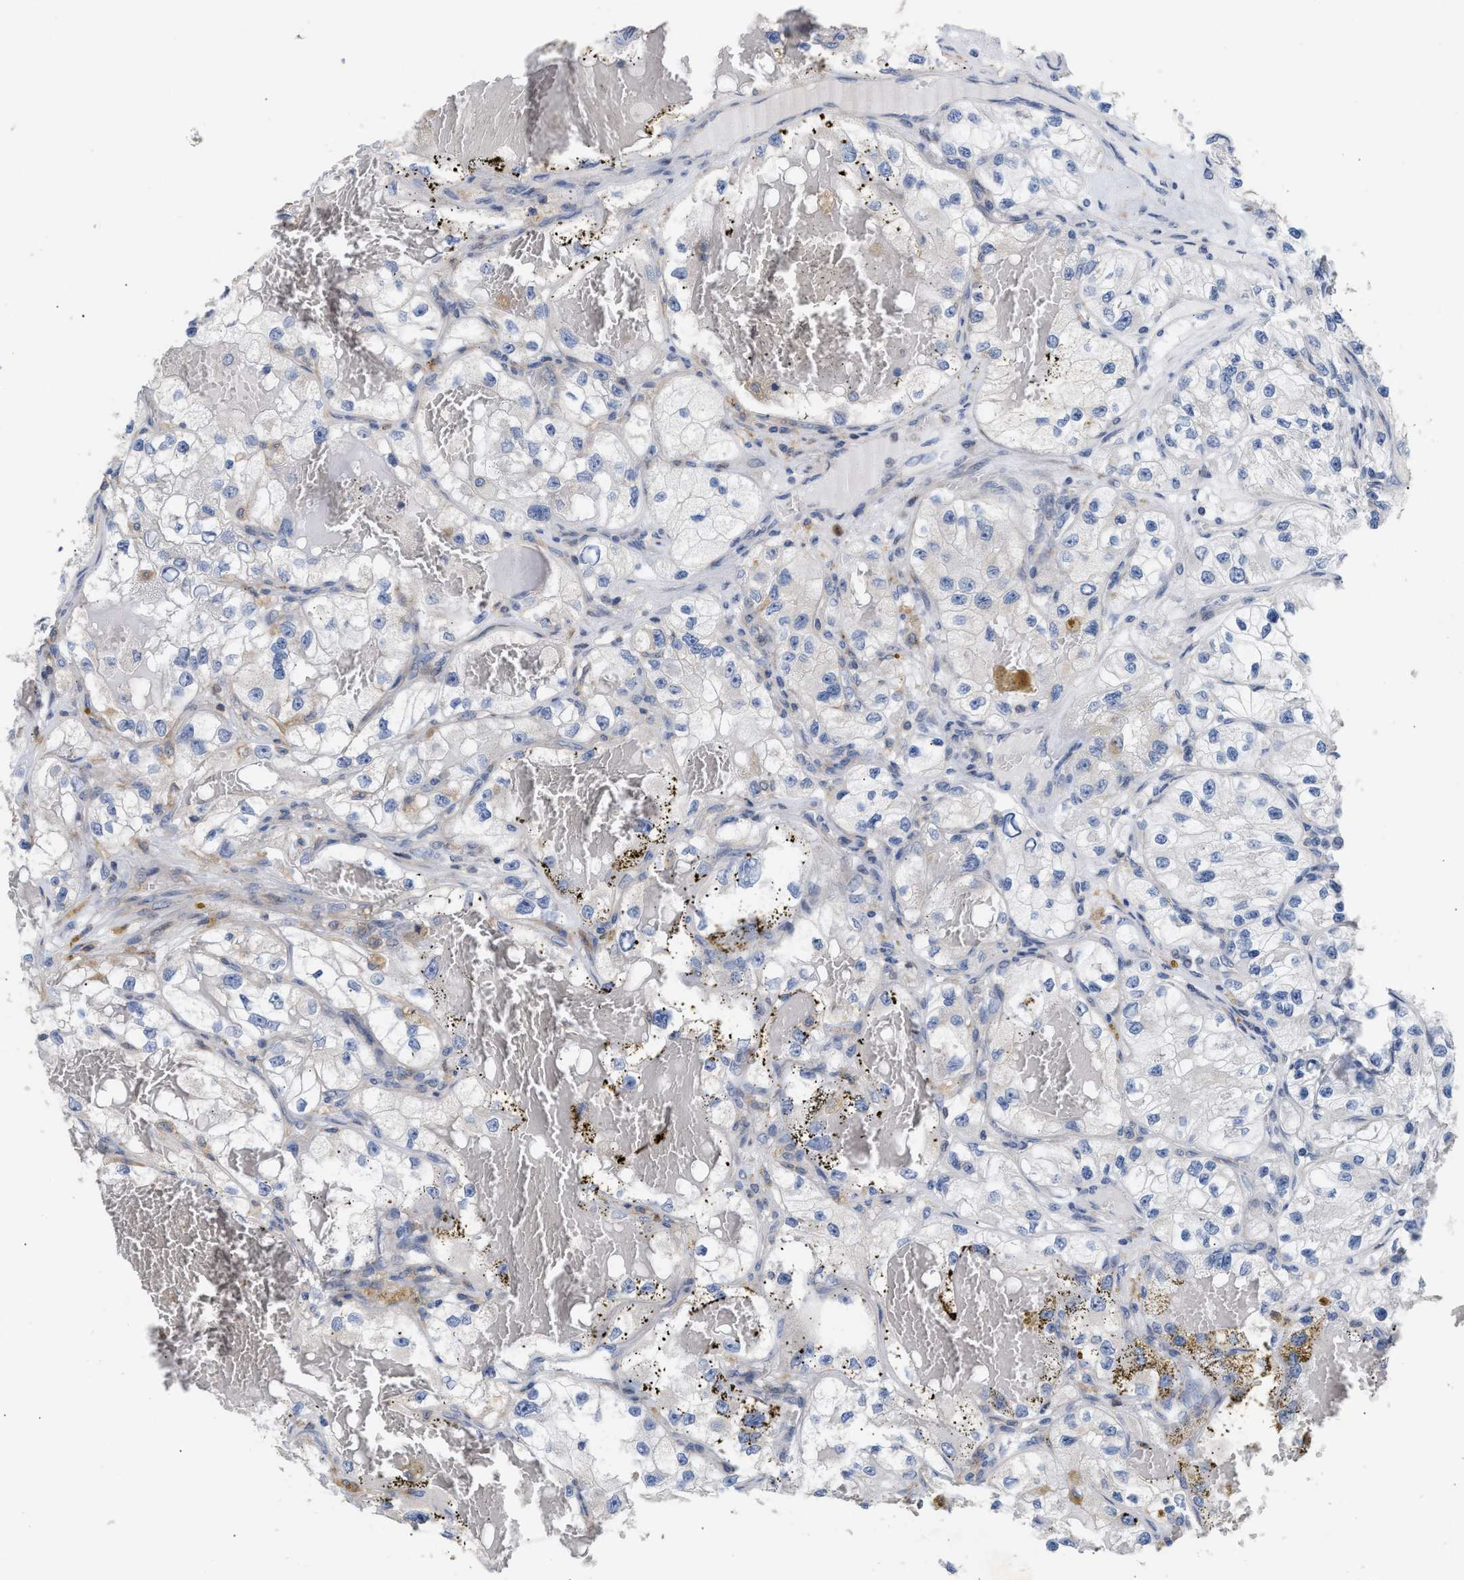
{"staining": {"intensity": "negative", "quantity": "none", "location": "none"}, "tissue": "renal cancer", "cell_type": "Tumor cells", "image_type": "cancer", "snomed": [{"axis": "morphology", "description": "Adenocarcinoma, NOS"}, {"axis": "topography", "description": "Kidney"}], "caption": "Immunohistochemistry of human adenocarcinoma (renal) displays no expression in tumor cells. Brightfield microscopy of immunohistochemistry stained with DAB (brown) and hematoxylin (blue), captured at high magnification.", "gene": "DBNL", "patient": {"sex": "female", "age": 57}}